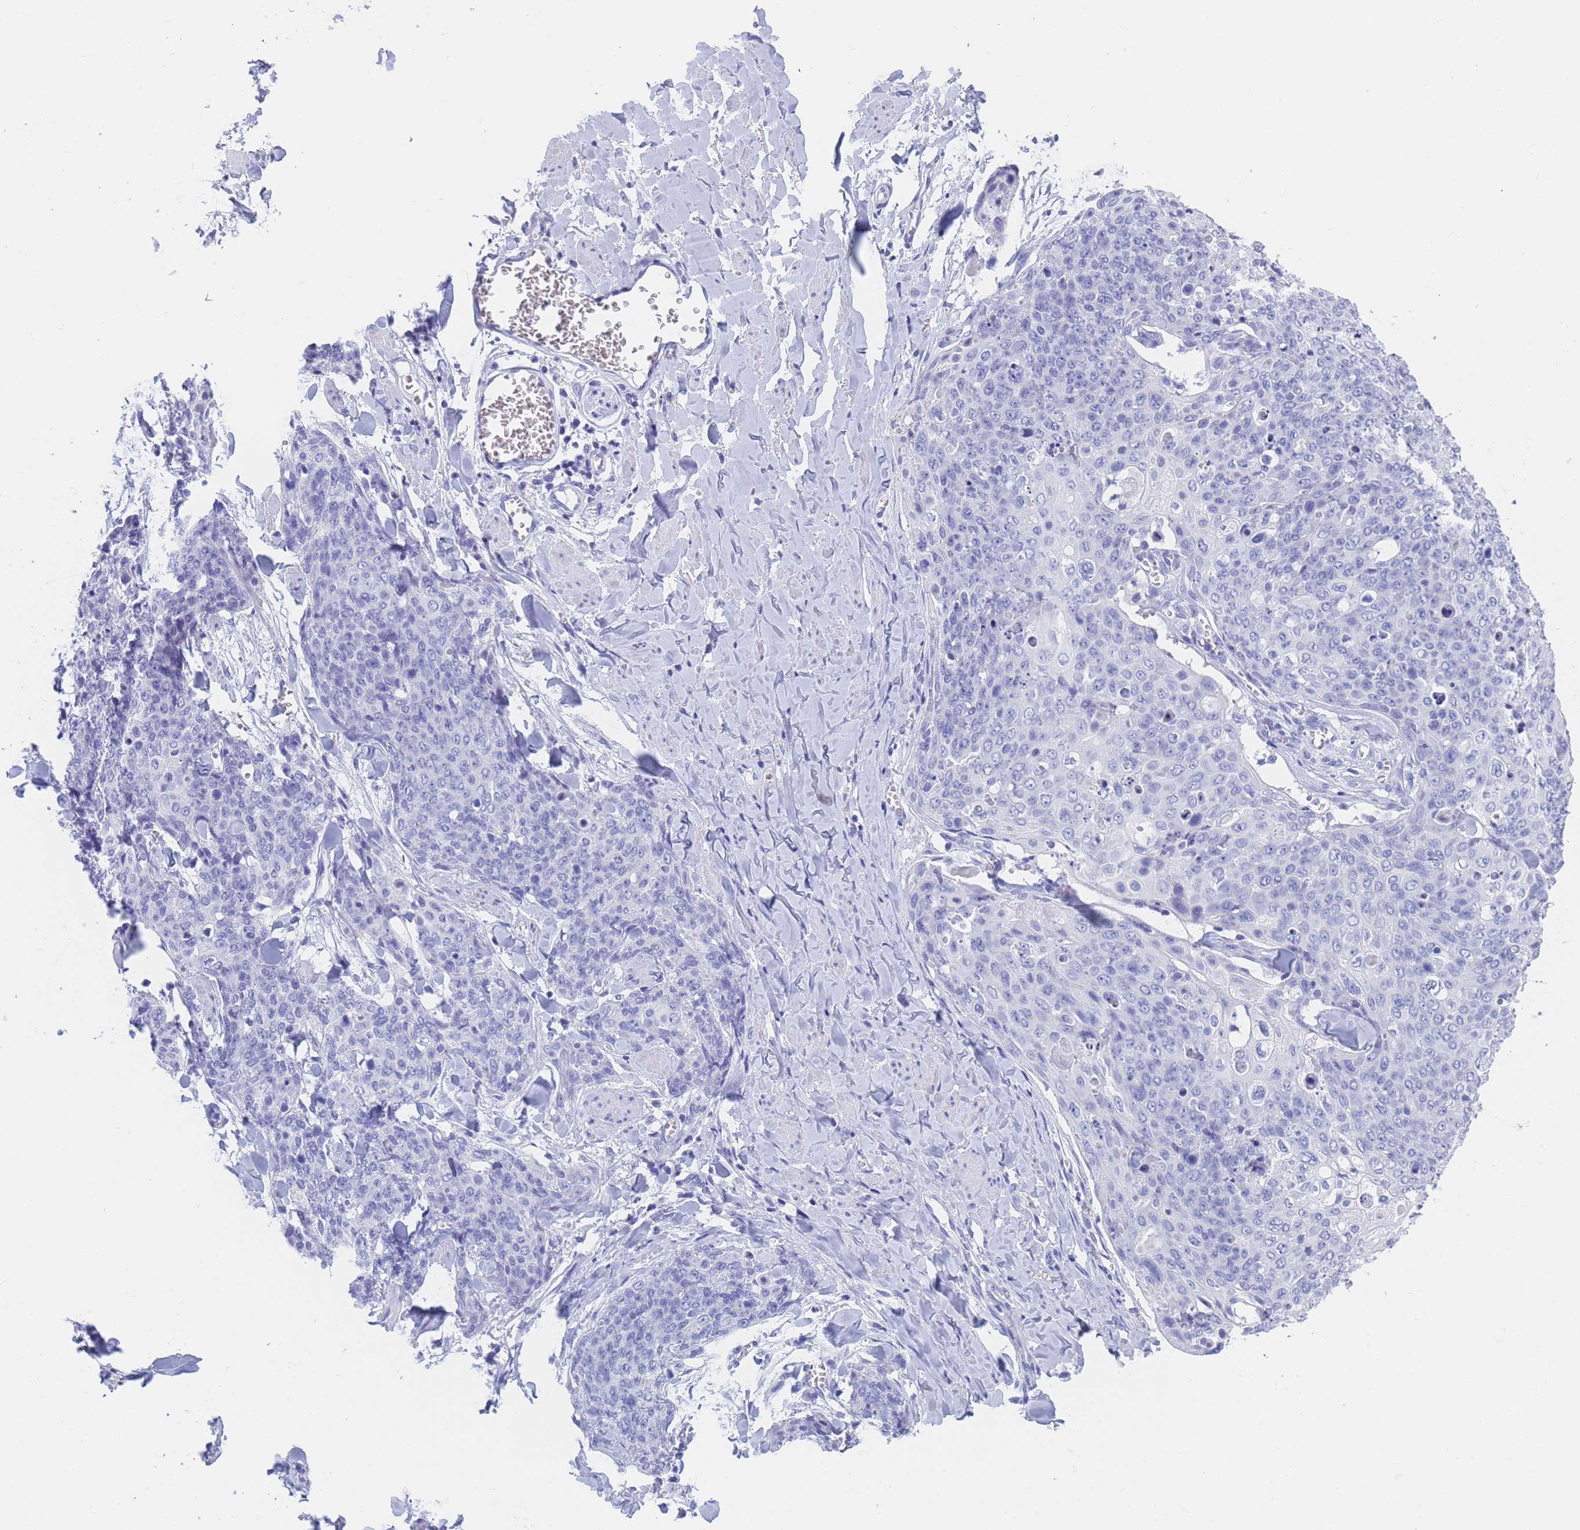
{"staining": {"intensity": "negative", "quantity": "none", "location": "none"}, "tissue": "skin cancer", "cell_type": "Tumor cells", "image_type": "cancer", "snomed": [{"axis": "morphology", "description": "Squamous cell carcinoma, NOS"}, {"axis": "topography", "description": "Skin"}, {"axis": "topography", "description": "Vulva"}], "caption": "IHC micrograph of neoplastic tissue: skin cancer (squamous cell carcinoma) stained with DAB shows no significant protein staining in tumor cells.", "gene": "STATH", "patient": {"sex": "female", "age": 85}}